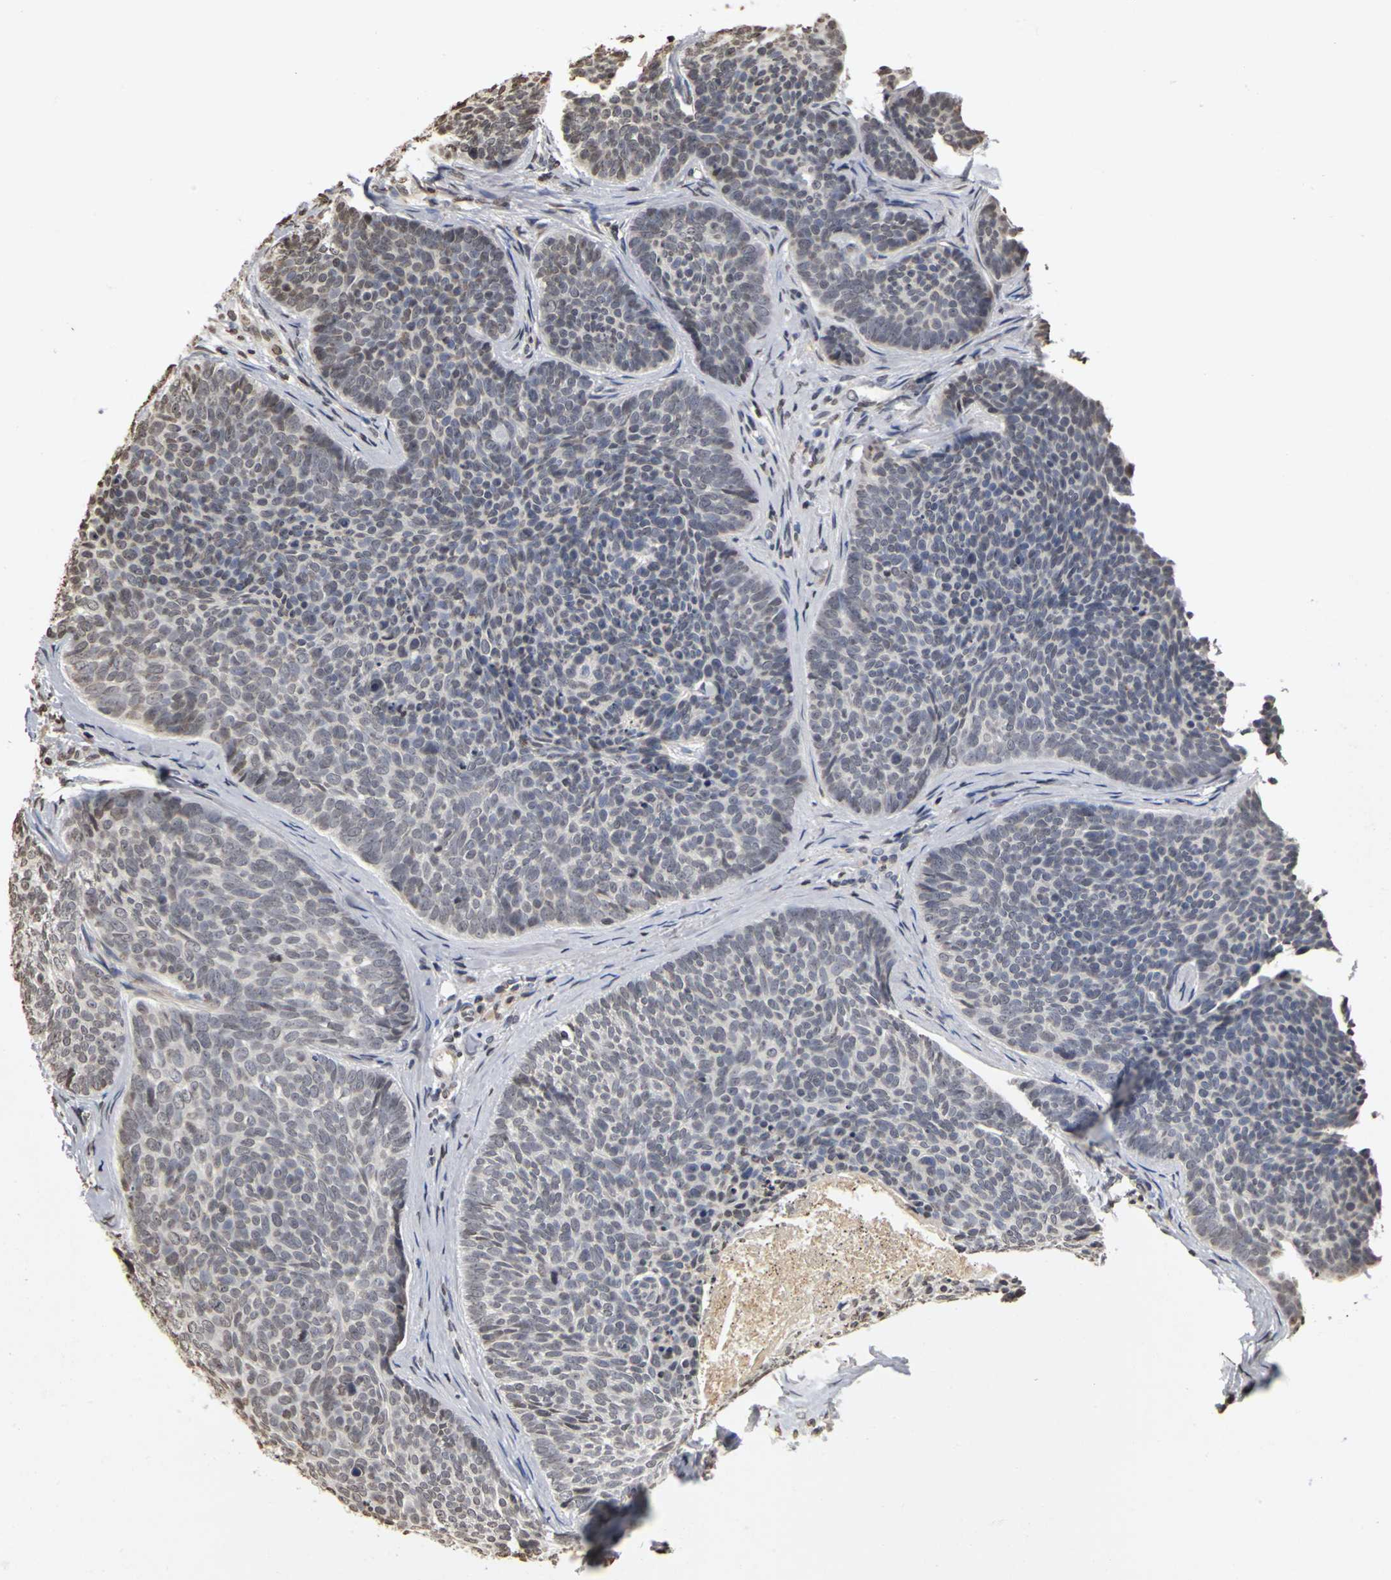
{"staining": {"intensity": "weak", "quantity": "<25%", "location": "nuclear"}, "tissue": "skin cancer", "cell_type": "Tumor cells", "image_type": "cancer", "snomed": [{"axis": "morphology", "description": "Normal tissue, NOS"}, {"axis": "morphology", "description": "Basal cell carcinoma"}, {"axis": "topography", "description": "Skin"}], "caption": "Basal cell carcinoma (skin) was stained to show a protein in brown. There is no significant positivity in tumor cells.", "gene": "ERCC2", "patient": {"sex": "female", "age": 69}}